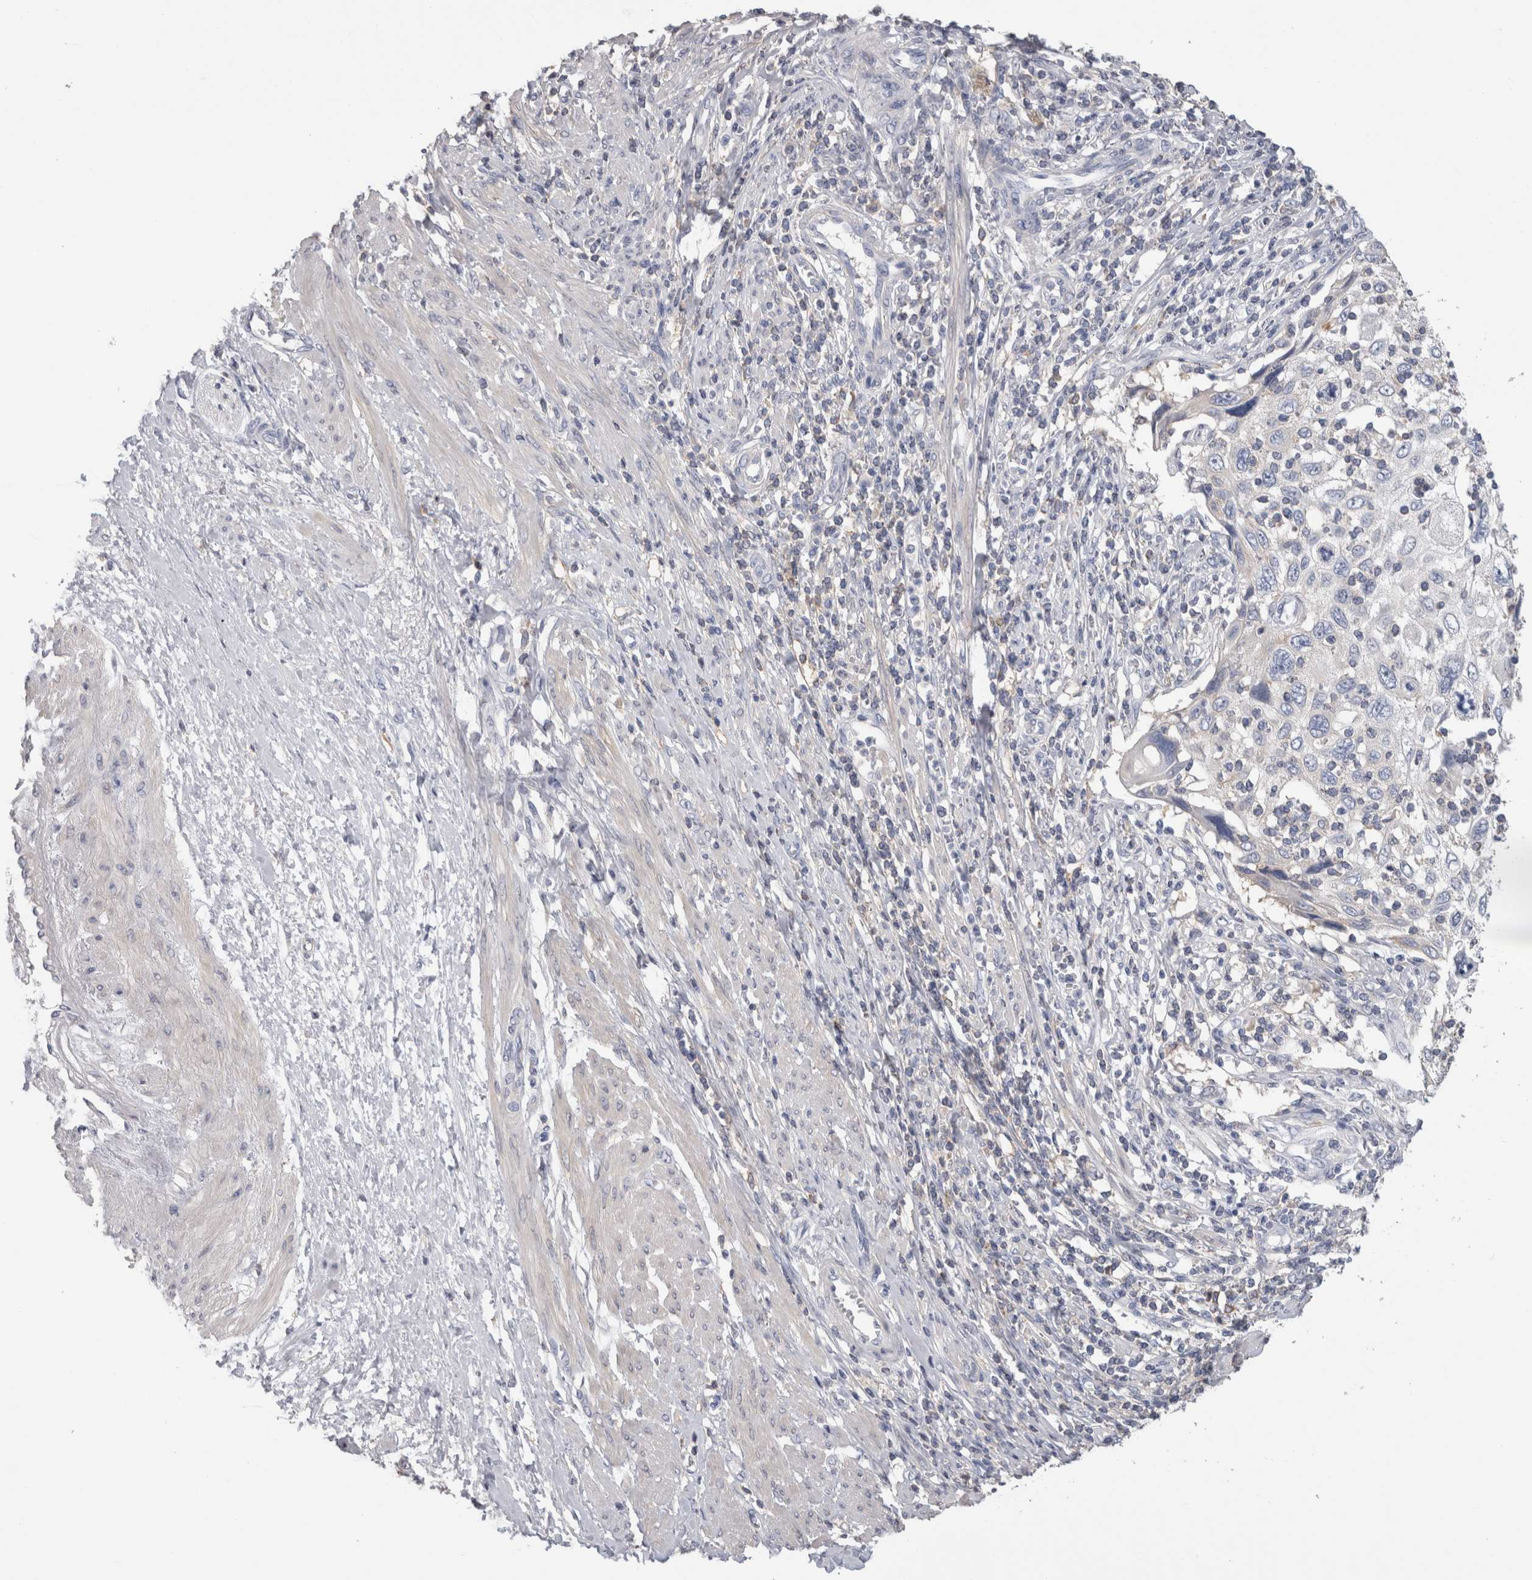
{"staining": {"intensity": "negative", "quantity": "none", "location": "none"}, "tissue": "cervical cancer", "cell_type": "Tumor cells", "image_type": "cancer", "snomed": [{"axis": "morphology", "description": "Squamous cell carcinoma, NOS"}, {"axis": "topography", "description": "Cervix"}], "caption": "A high-resolution histopathology image shows immunohistochemistry (IHC) staining of cervical cancer (squamous cell carcinoma), which shows no significant staining in tumor cells.", "gene": "SCRN1", "patient": {"sex": "female", "age": 70}}